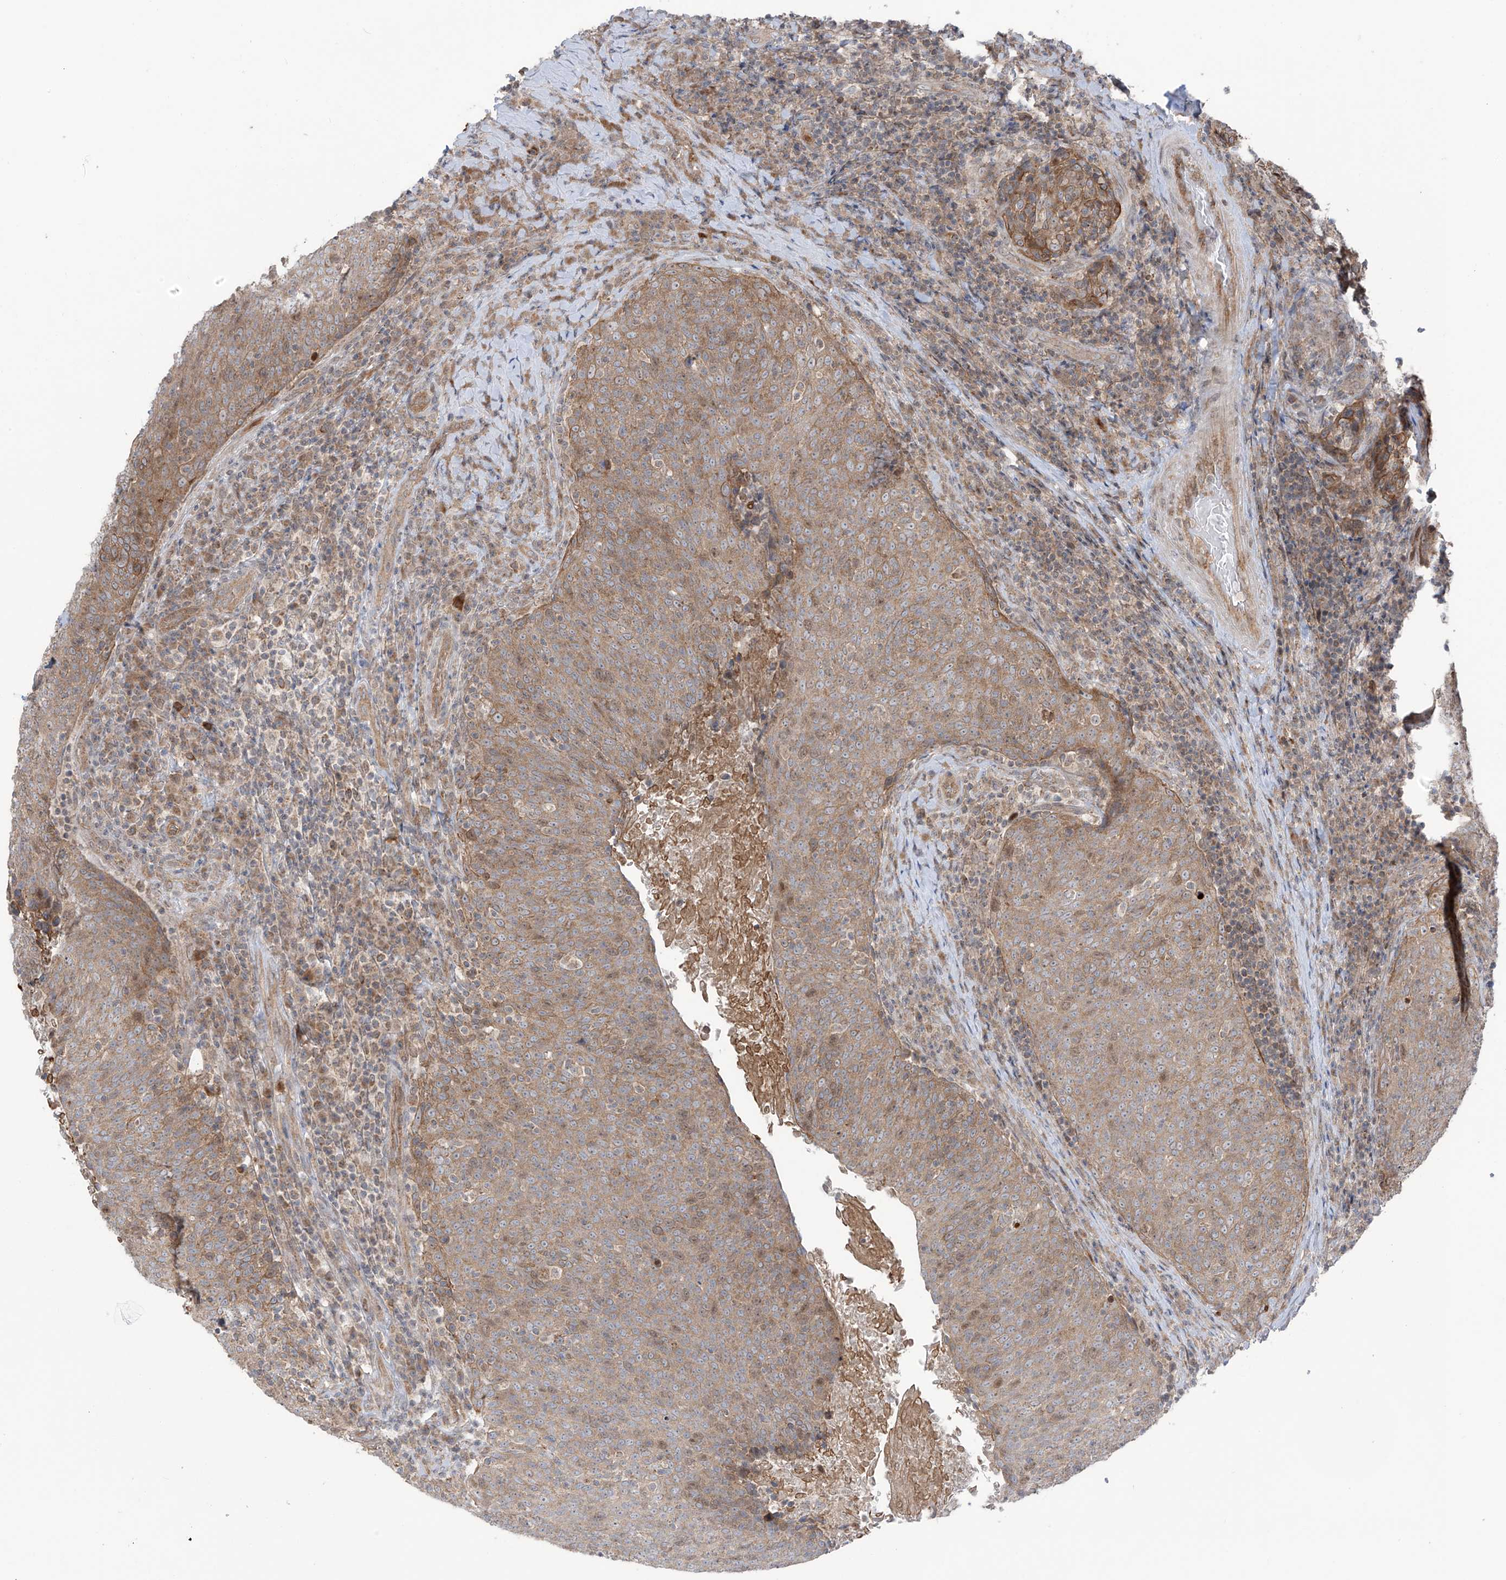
{"staining": {"intensity": "moderate", "quantity": ">75%", "location": "cytoplasmic/membranous"}, "tissue": "head and neck cancer", "cell_type": "Tumor cells", "image_type": "cancer", "snomed": [{"axis": "morphology", "description": "Squamous cell carcinoma, NOS"}, {"axis": "morphology", "description": "Squamous cell carcinoma, metastatic, NOS"}, {"axis": "topography", "description": "Lymph node"}, {"axis": "topography", "description": "Head-Neck"}], "caption": "Immunohistochemistry histopathology image of human squamous cell carcinoma (head and neck) stained for a protein (brown), which displays medium levels of moderate cytoplasmic/membranous expression in approximately >75% of tumor cells.", "gene": "PDE11A", "patient": {"sex": "male", "age": 62}}